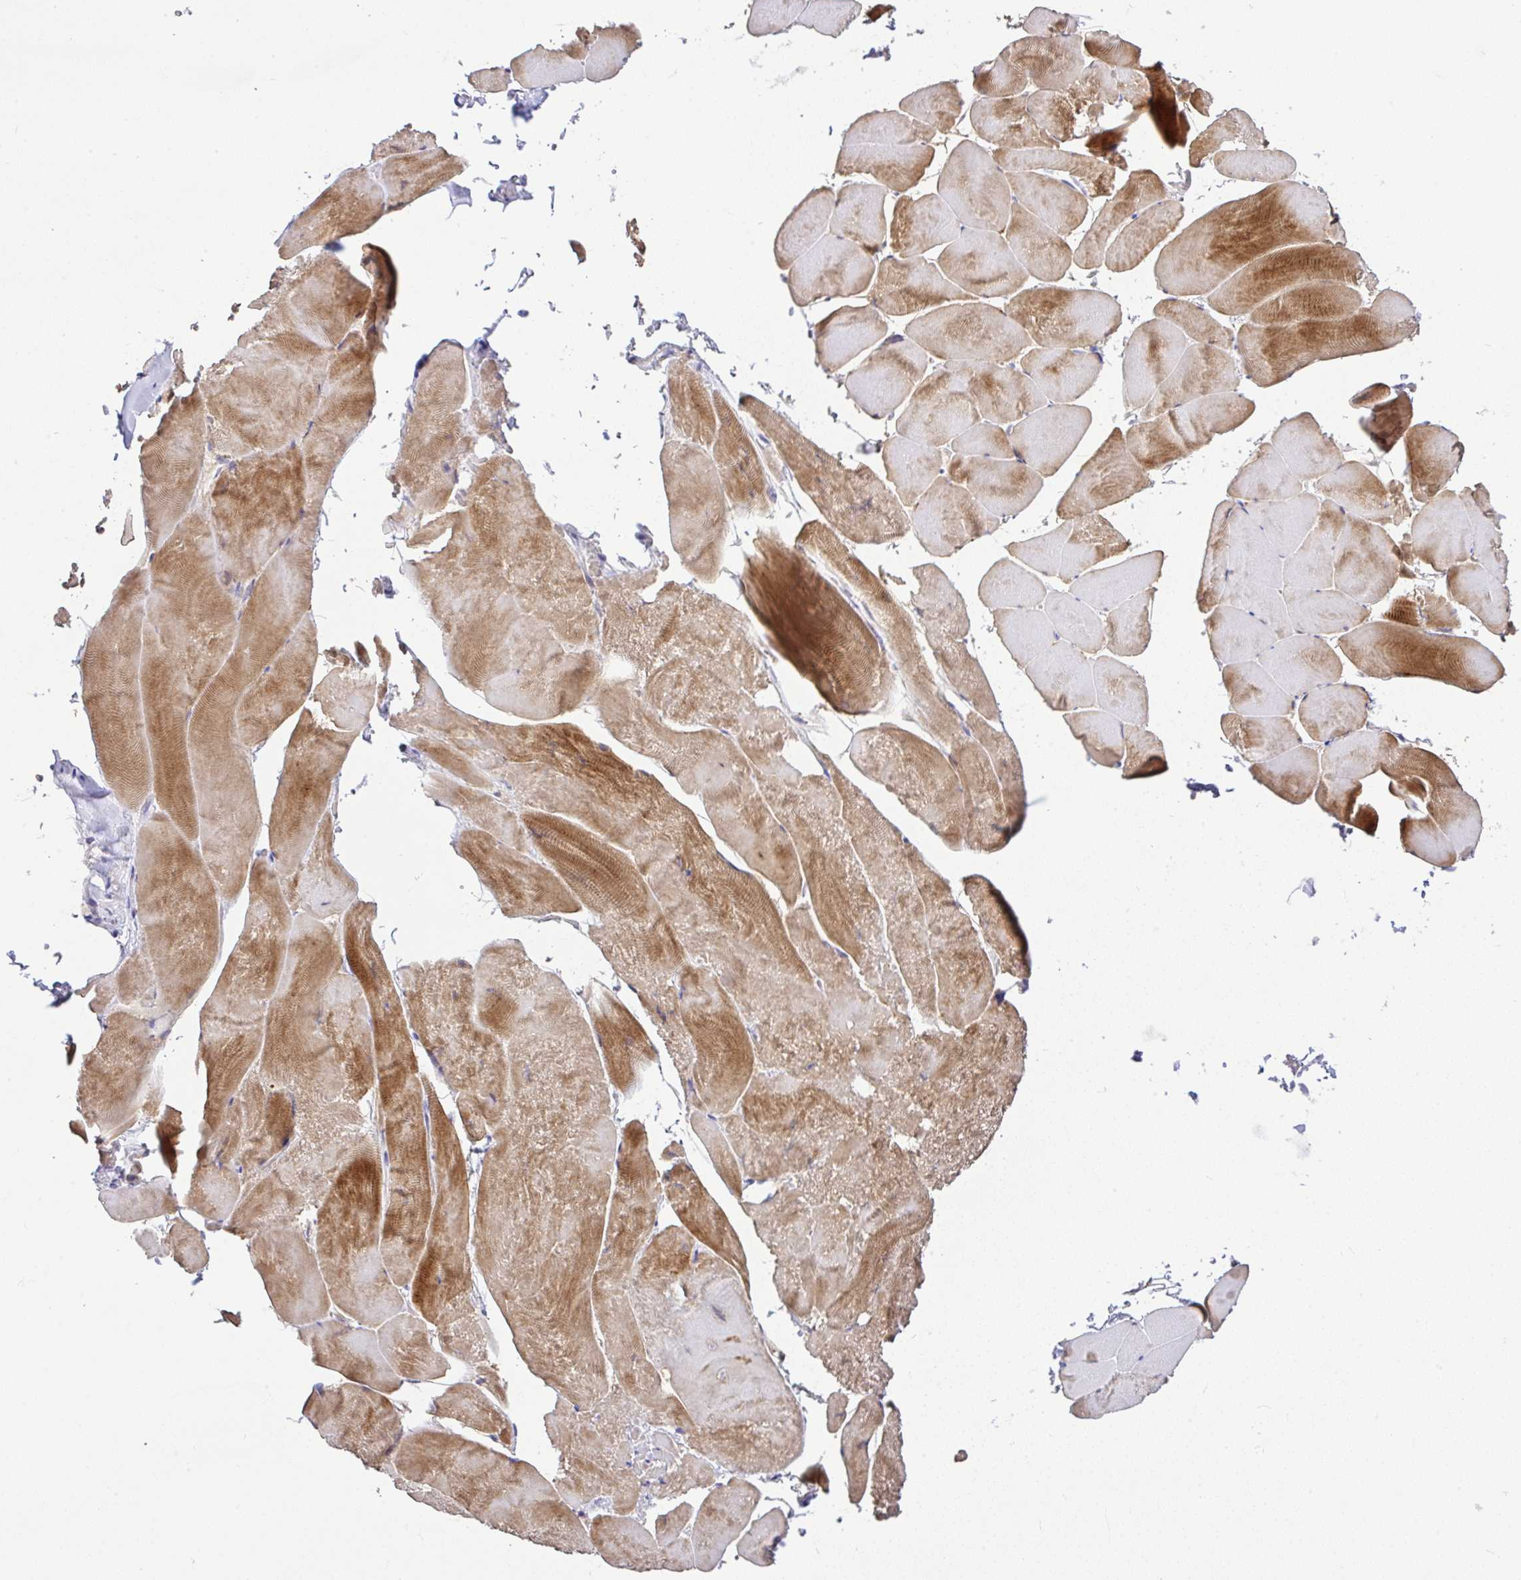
{"staining": {"intensity": "moderate", "quantity": "25%-75%", "location": "cytoplasmic/membranous"}, "tissue": "skeletal muscle", "cell_type": "Myocytes", "image_type": "normal", "snomed": [{"axis": "morphology", "description": "Normal tissue, NOS"}, {"axis": "topography", "description": "Skeletal muscle"}], "caption": "Skeletal muscle stained with a brown dye shows moderate cytoplasmic/membranous positive staining in about 25%-75% of myocytes.", "gene": "CTU1", "patient": {"sex": "female", "age": 64}}